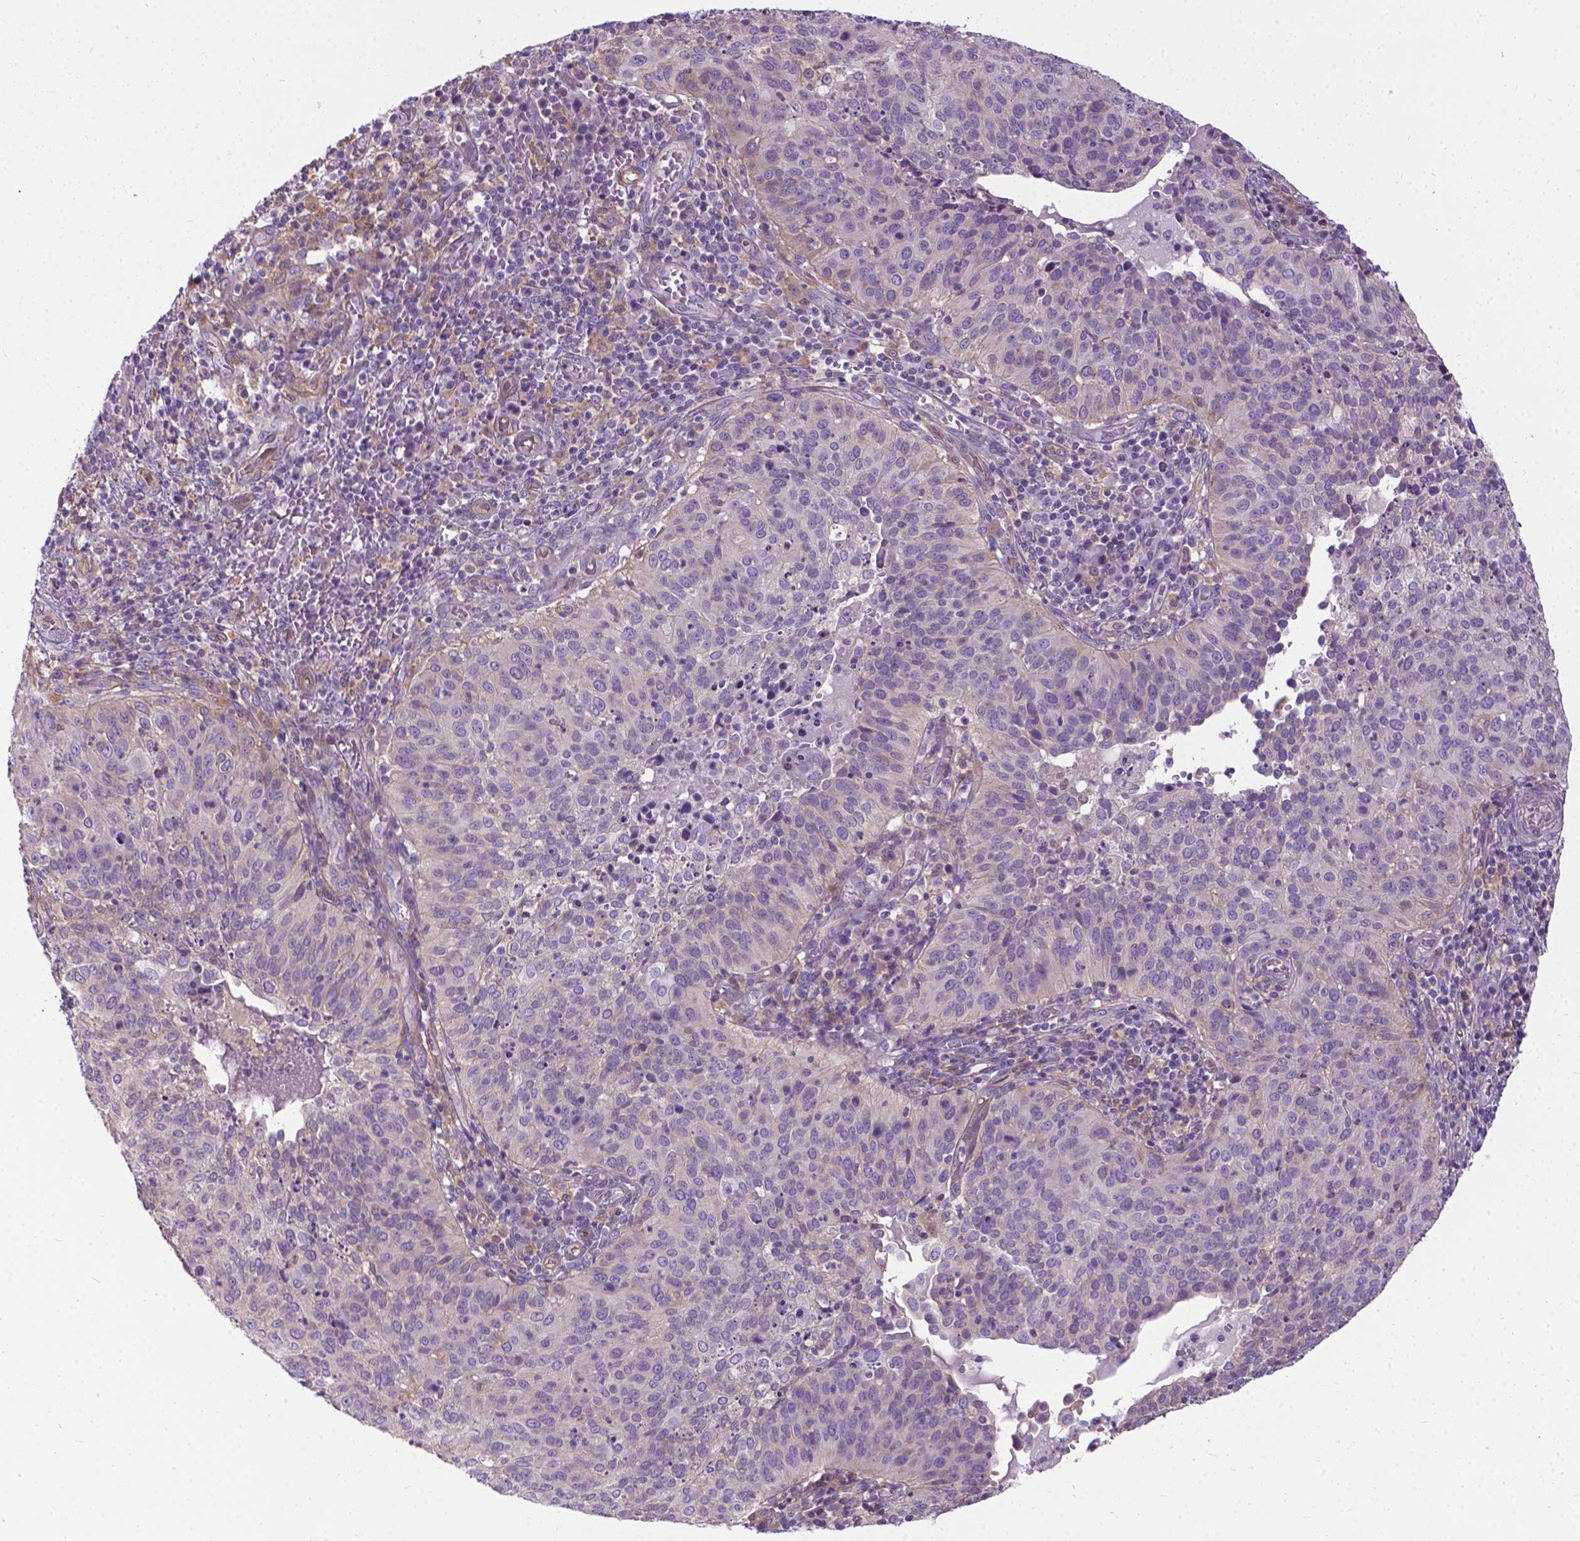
{"staining": {"intensity": "negative", "quantity": "none", "location": "none"}, "tissue": "cervical cancer", "cell_type": "Tumor cells", "image_type": "cancer", "snomed": [{"axis": "morphology", "description": "Squamous cell carcinoma, NOS"}, {"axis": "topography", "description": "Cervix"}], "caption": "Human cervical cancer (squamous cell carcinoma) stained for a protein using immunohistochemistry (IHC) displays no positivity in tumor cells.", "gene": "CFAP299", "patient": {"sex": "female", "age": 39}}